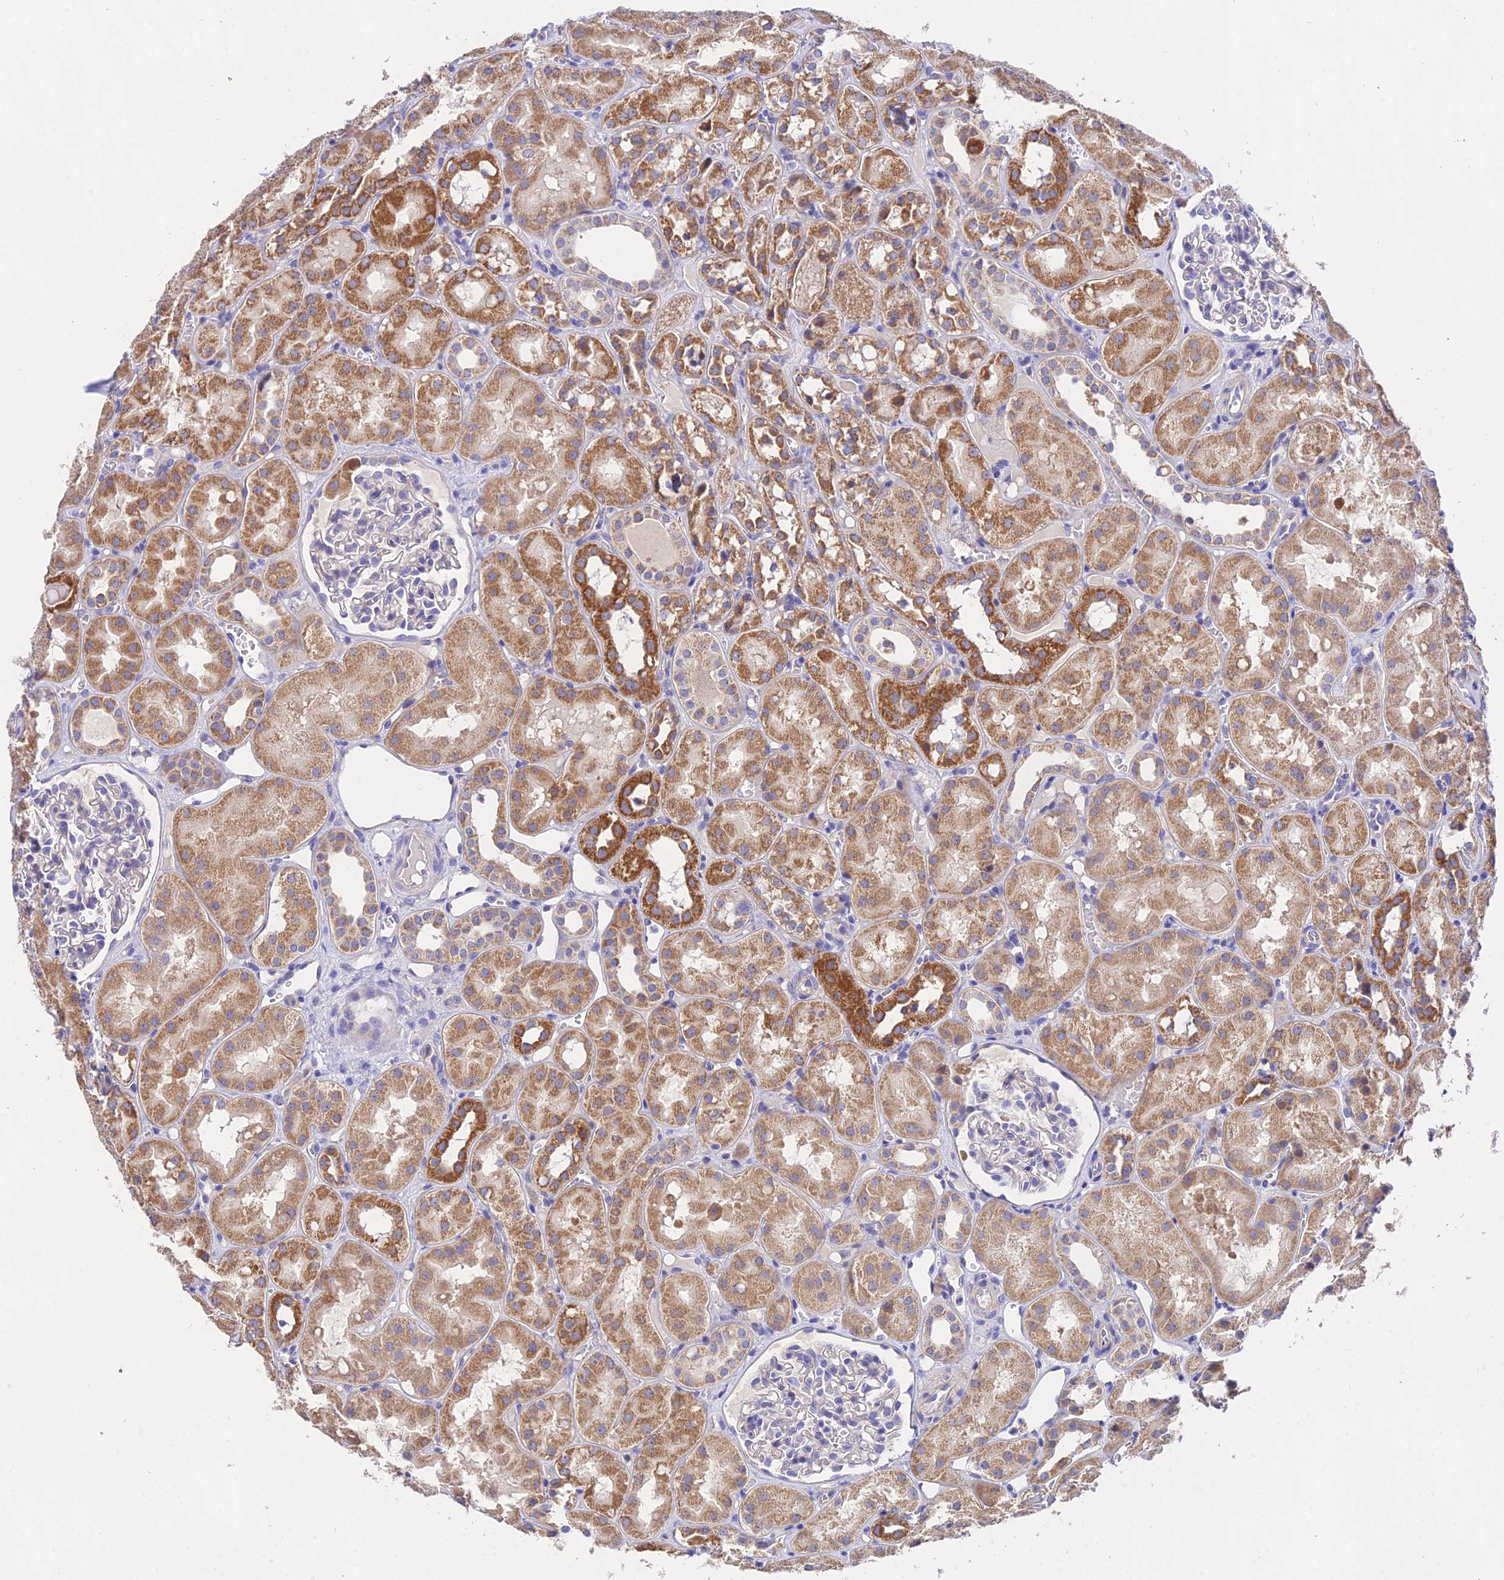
{"staining": {"intensity": "negative", "quantity": "none", "location": "none"}, "tissue": "kidney", "cell_type": "Cells in glomeruli", "image_type": "normal", "snomed": [{"axis": "morphology", "description": "Normal tissue, NOS"}, {"axis": "topography", "description": "Kidney"}], "caption": "This is an IHC photomicrograph of benign kidney. There is no expression in cells in glomeruli.", "gene": "PPP2R2A", "patient": {"sex": "male", "age": 16}}